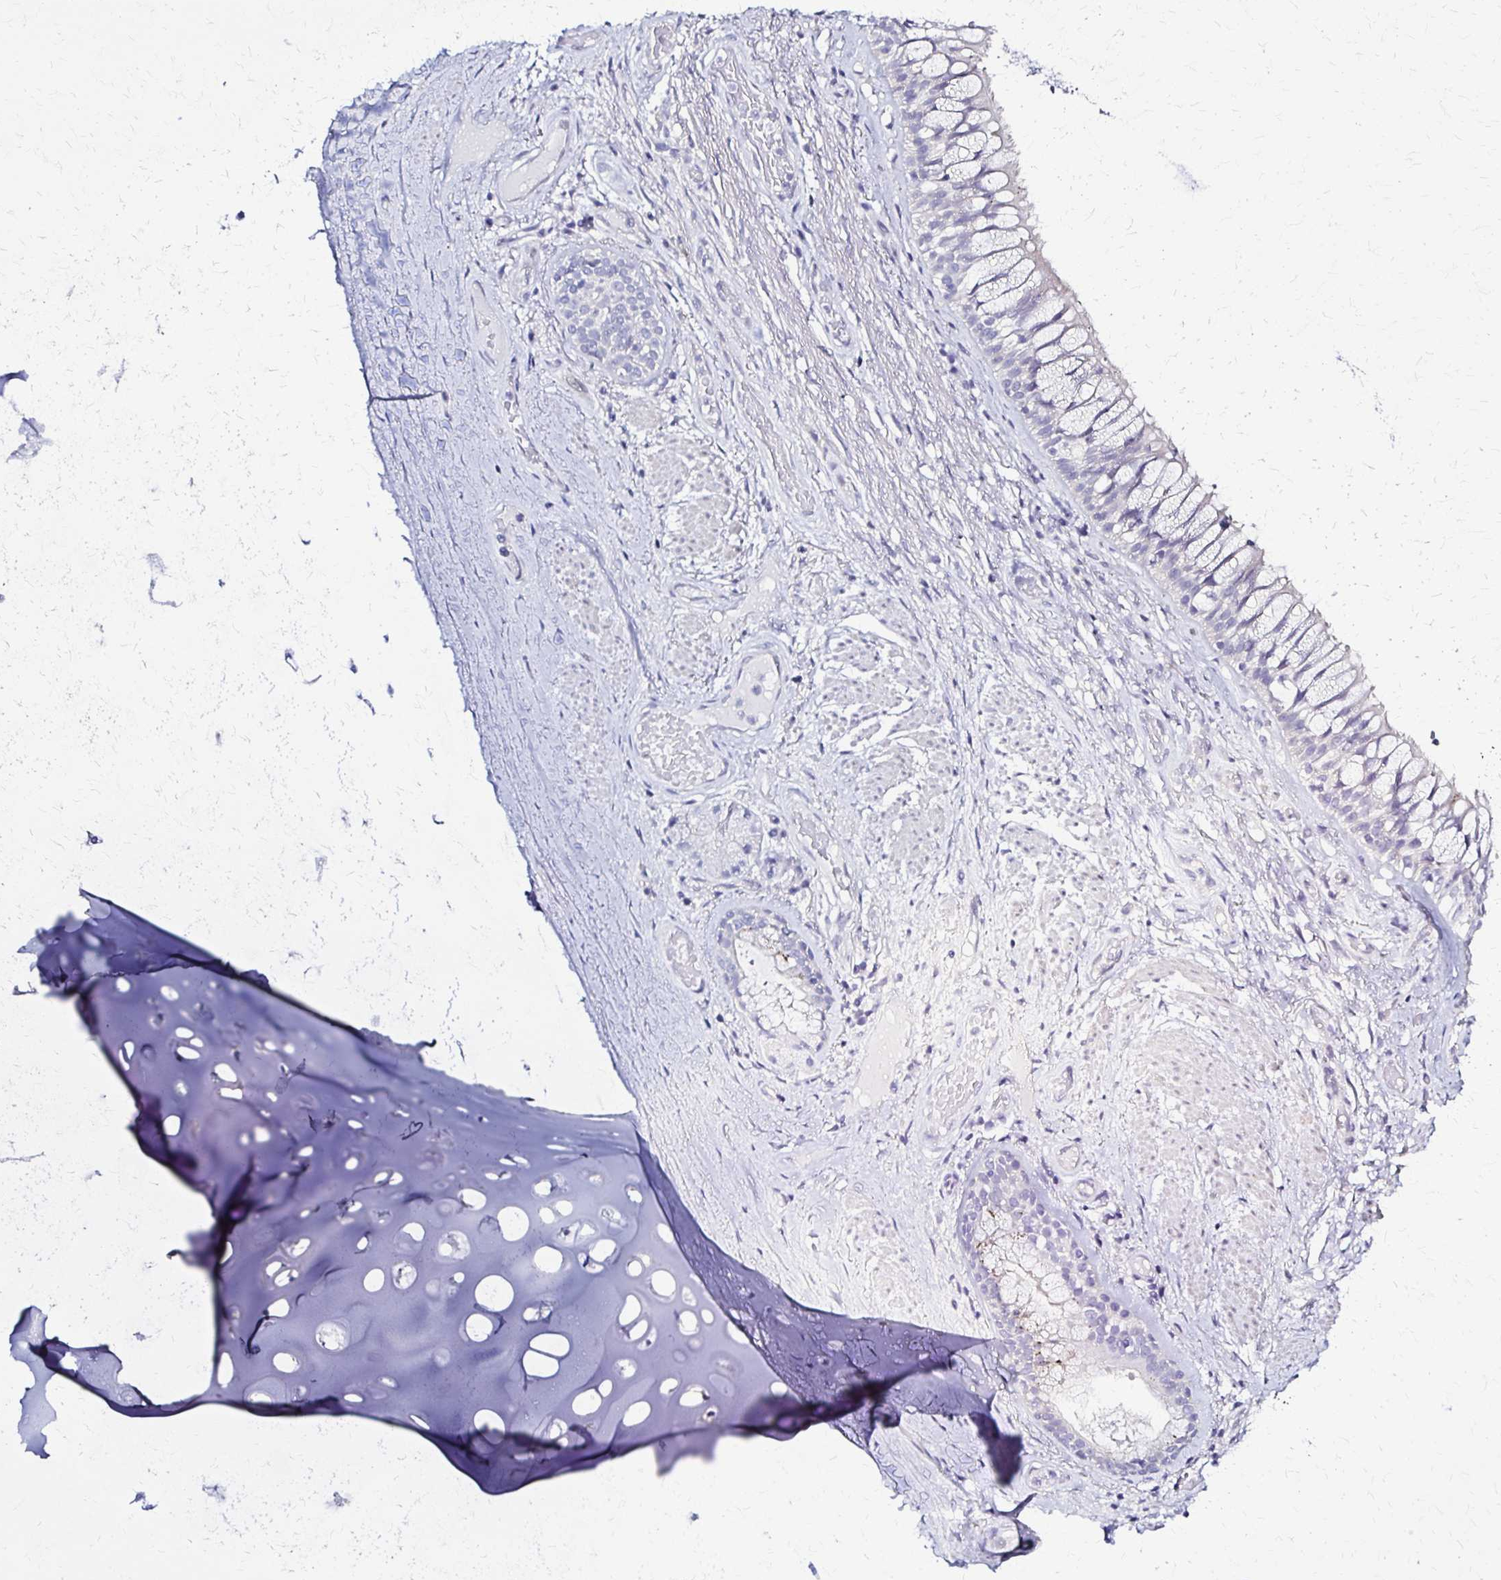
{"staining": {"intensity": "negative", "quantity": "none", "location": "none"}, "tissue": "adipose tissue", "cell_type": "Adipocytes", "image_type": "normal", "snomed": [{"axis": "morphology", "description": "Normal tissue, NOS"}, {"axis": "topography", "description": "Cartilage tissue"}, {"axis": "topography", "description": "Bronchus"}], "caption": "High power microscopy histopathology image of an immunohistochemistry micrograph of benign adipose tissue, revealing no significant staining in adipocytes. Nuclei are stained in blue.", "gene": "RHOBTB2", "patient": {"sex": "male", "age": 64}}